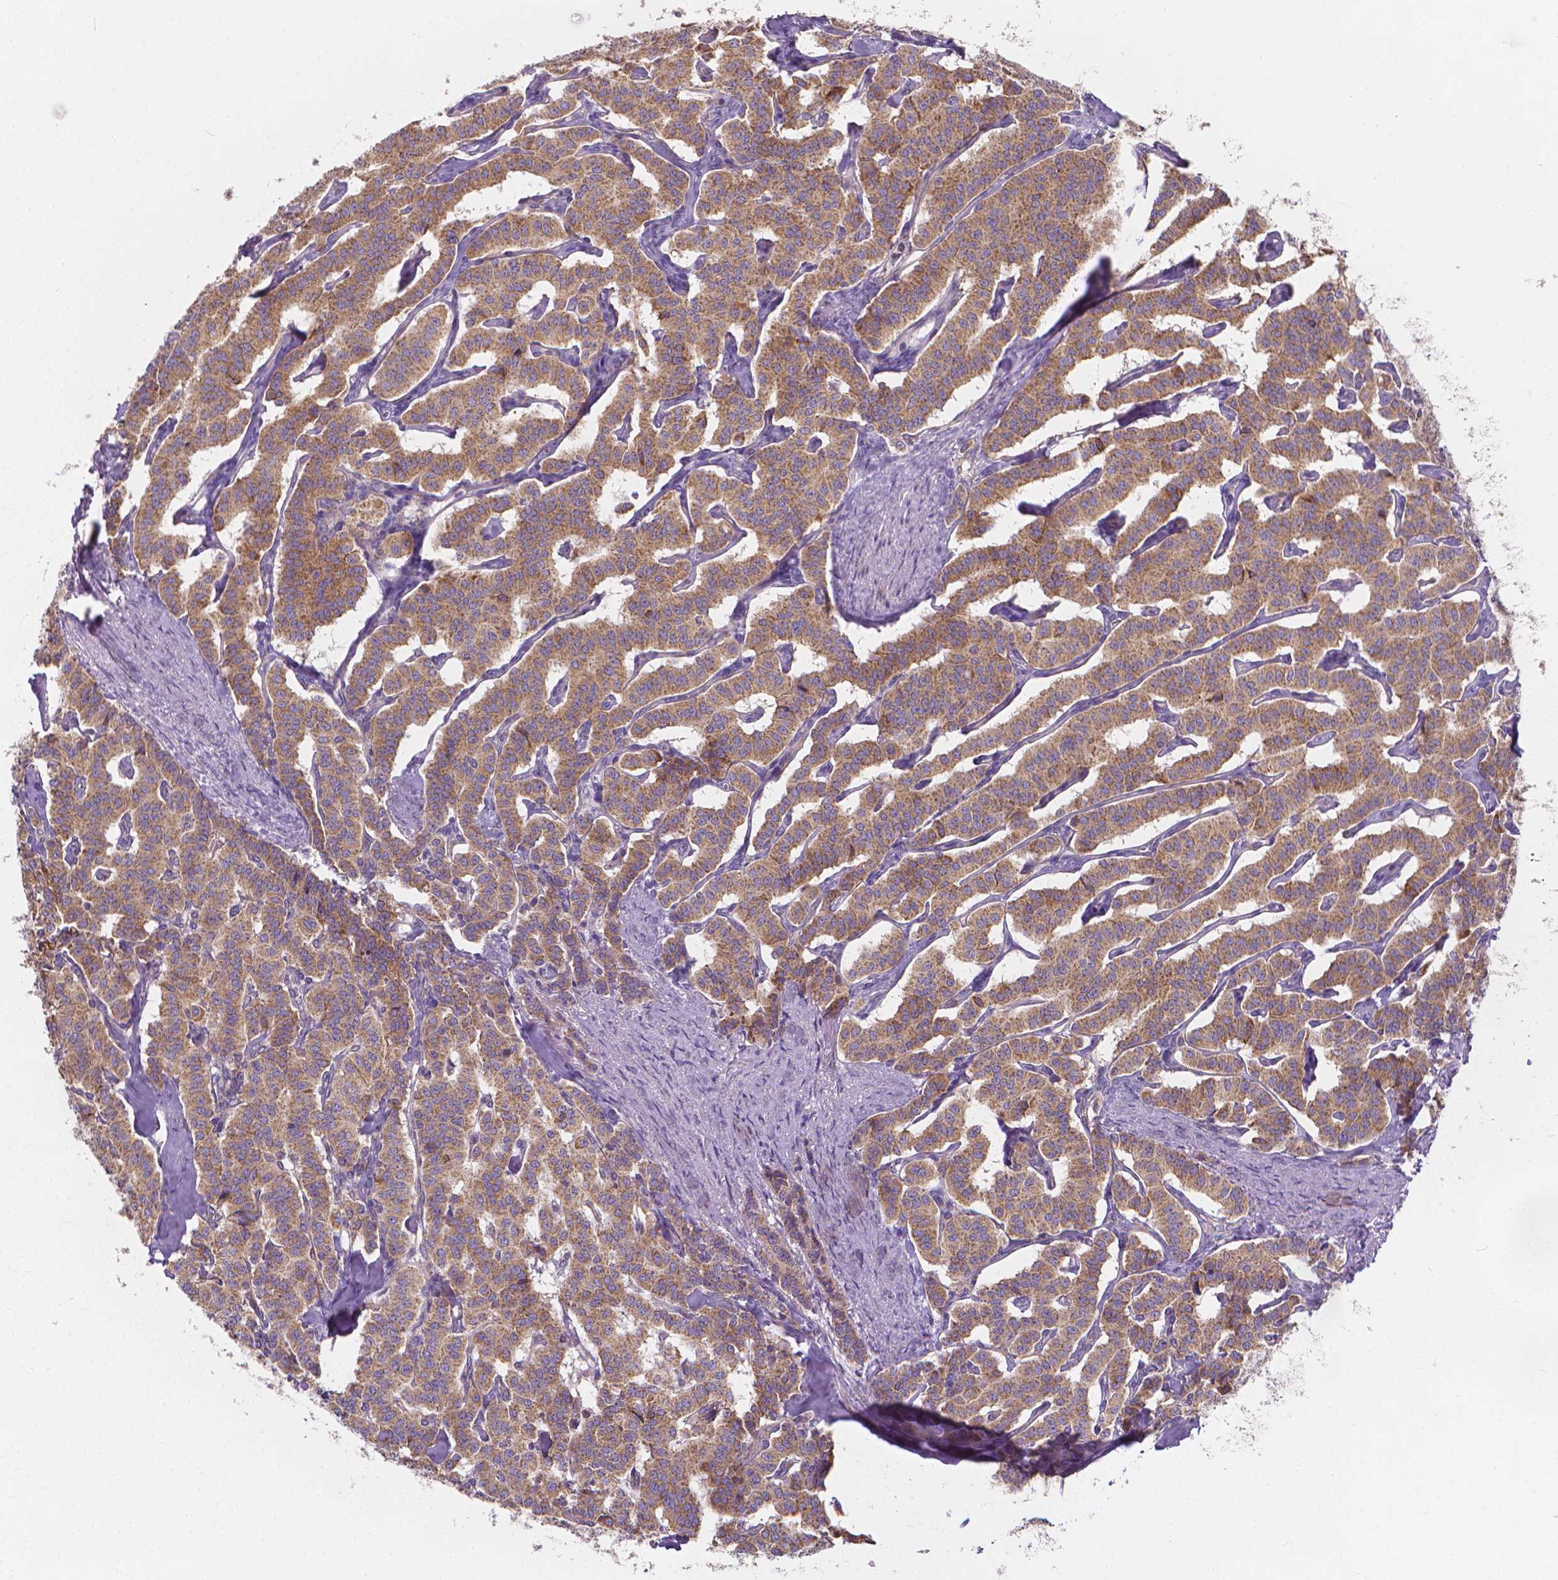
{"staining": {"intensity": "moderate", "quantity": ">75%", "location": "cytoplasmic/membranous"}, "tissue": "carcinoid", "cell_type": "Tumor cells", "image_type": "cancer", "snomed": [{"axis": "morphology", "description": "Carcinoid, malignant, NOS"}, {"axis": "topography", "description": "Lung"}], "caption": "An image showing moderate cytoplasmic/membranous positivity in approximately >75% of tumor cells in carcinoid (malignant), as visualized by brown immunohistochemical staining.", "gene": "SNCAIP", "patient": {"sex": "female", "age": 46}}